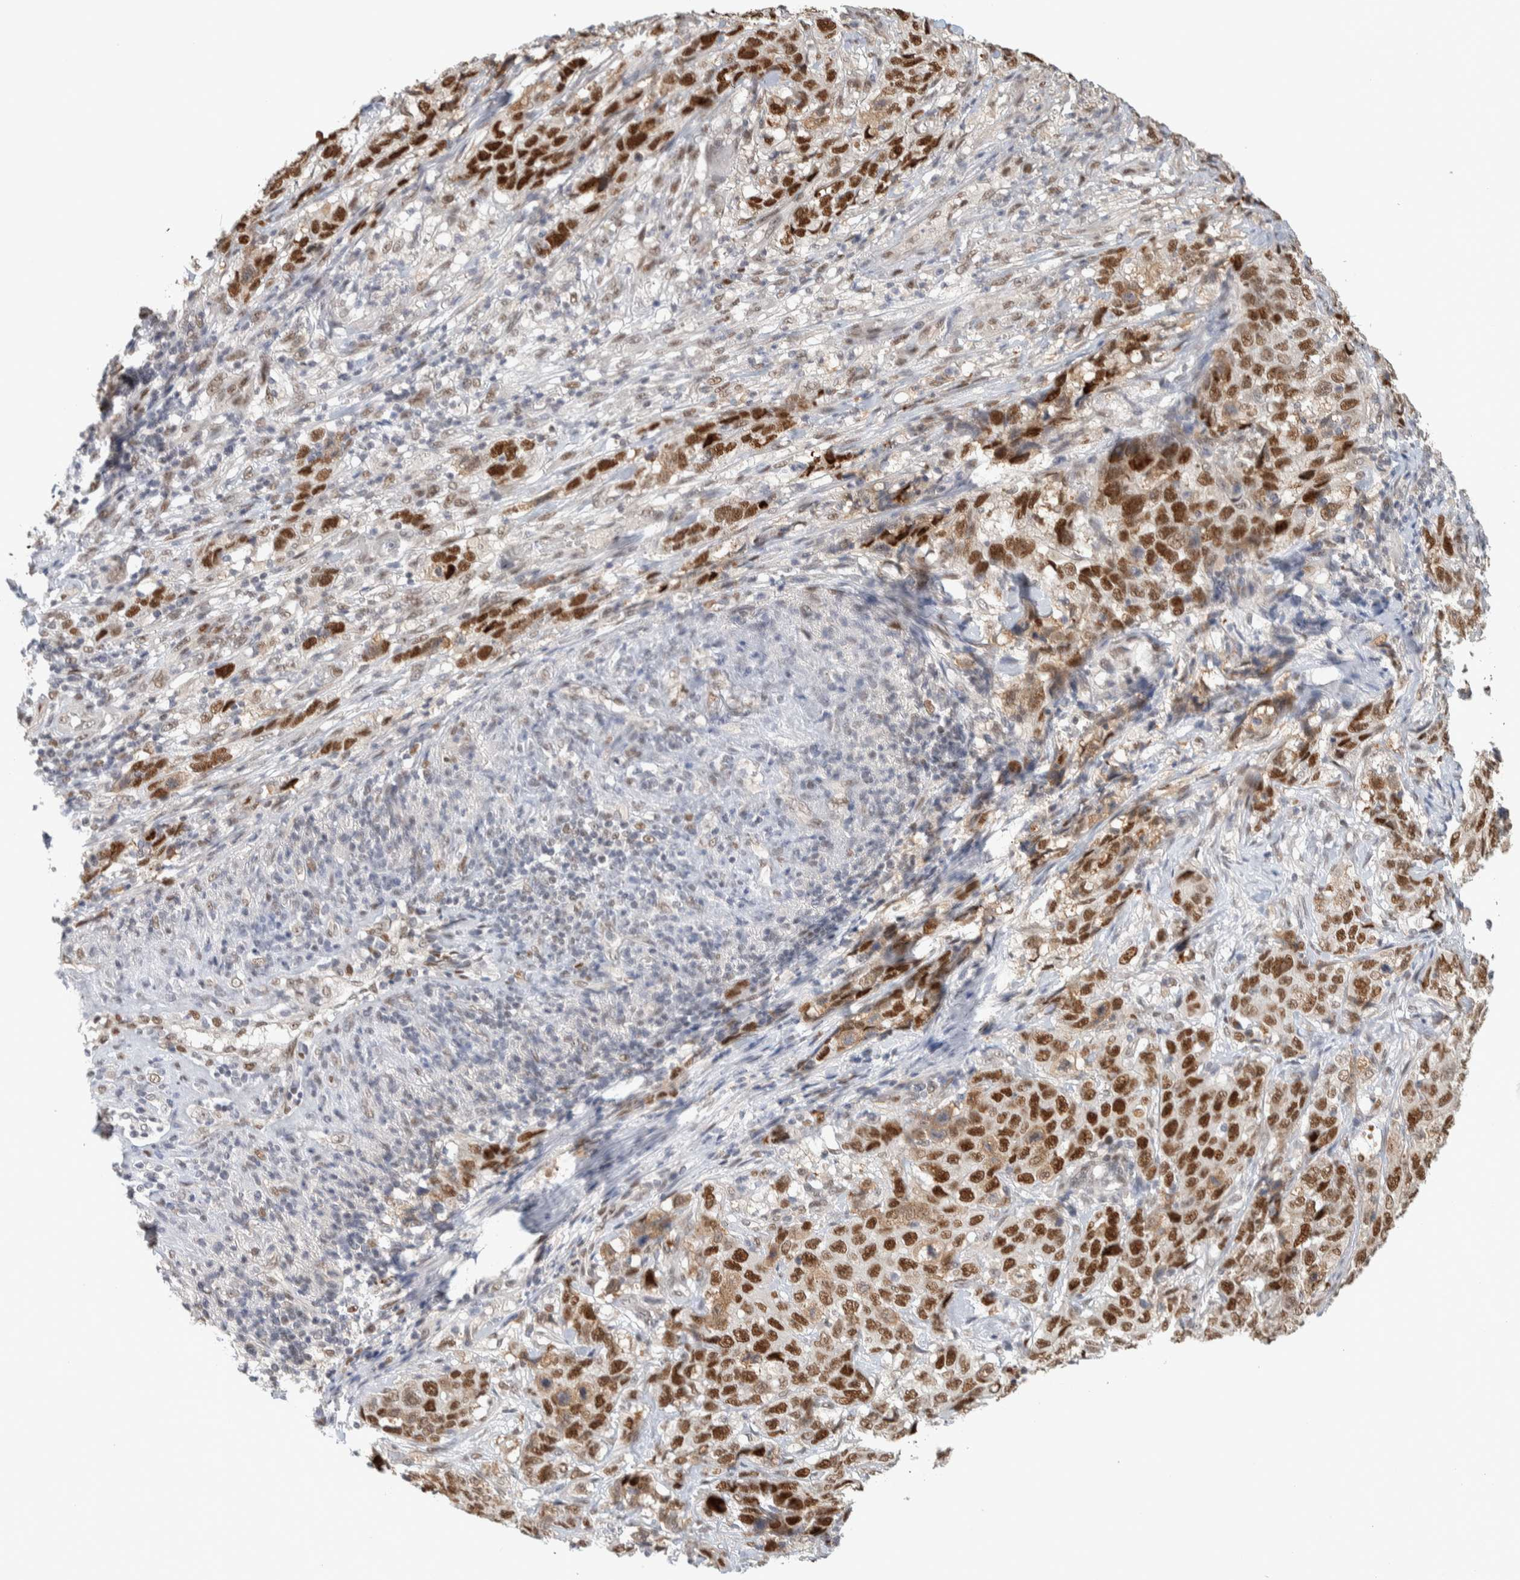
{"staining": {"intensity": "strong", "quantity": ">75%", "location": "nuclear"}, "tissue": "stomach cancer", "cell_type": "Tumor cells", "image_type": "cancer", "snomed": [{"axis": "morphology", "description": "Adenocarcinoma, NOS"}, {"axis": "topography", "description": "Stomach"}], "caption": "IHC of human stomach cancer (adenocarcinoma) displays high levels of strong nuclear staining in approximately >75% of tumor cells. The staining was performed using DAB, with brown indicating positive protein expression. Nuclei are stained blue with hematoxylin.", "gene": "PUS7", "patient": {"sex": "male", "age": 48}}